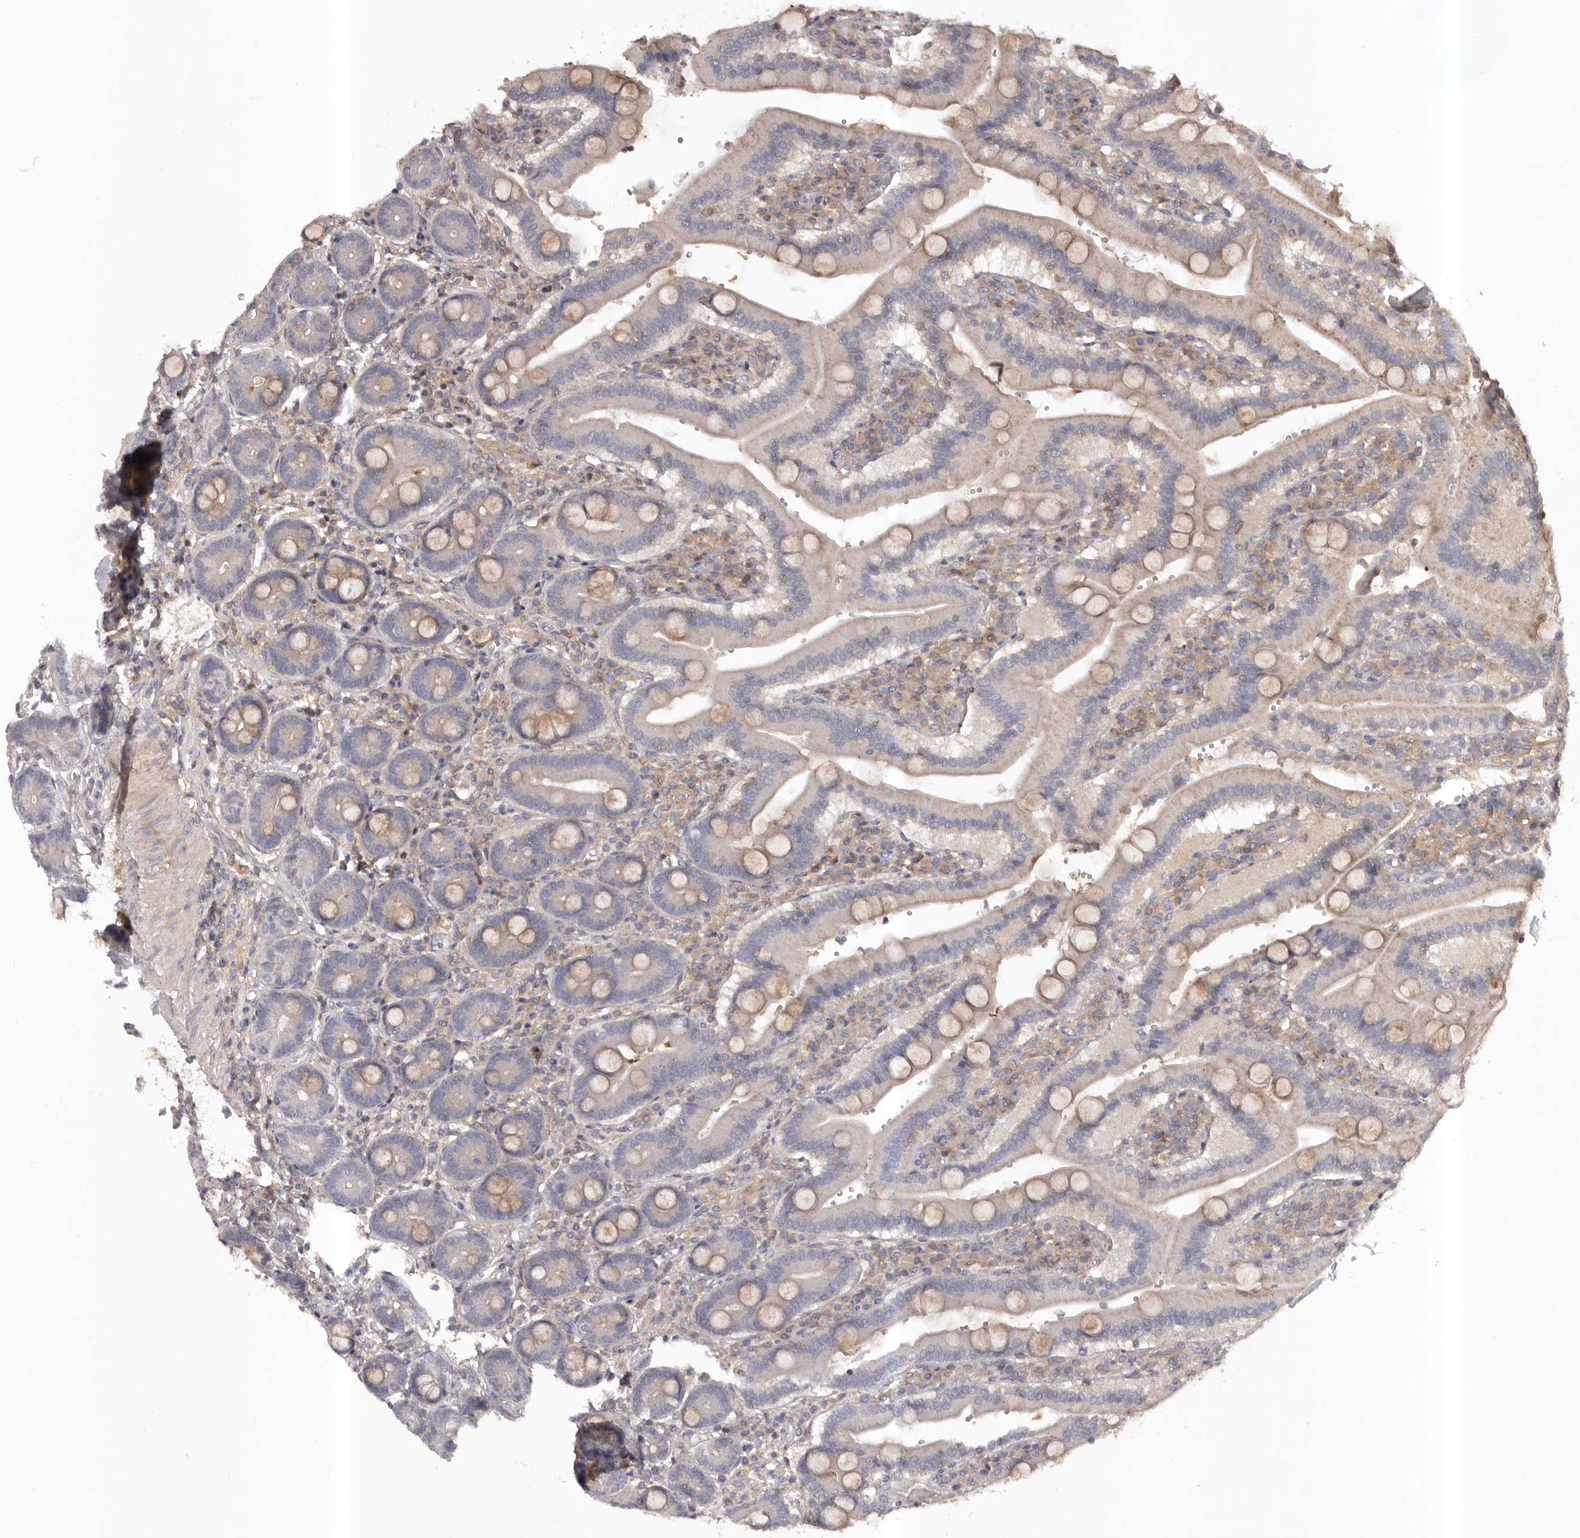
{"staining": {"intensity": "moderate", "quantity": "<25%", "location": "cytoplasmic/membranous"}, "tissue": "duodenum", "cell_type": "Glandular cells", "image_type": "normal", "snomed": [{"axis": "morphology", "description": "Normal tissue, NOS"}, {"axis": "topography", "description": "Duodenum"}], "caption": "An immunohistochemistry (IHC) image of benign tissue is shown. Protein staining in brown highlights moderate cytoplasmic/membranous positivity in duodenum within glandular cells.", "gene": "GLIPR2", "patient": {"sex": "female", "age": 62}}